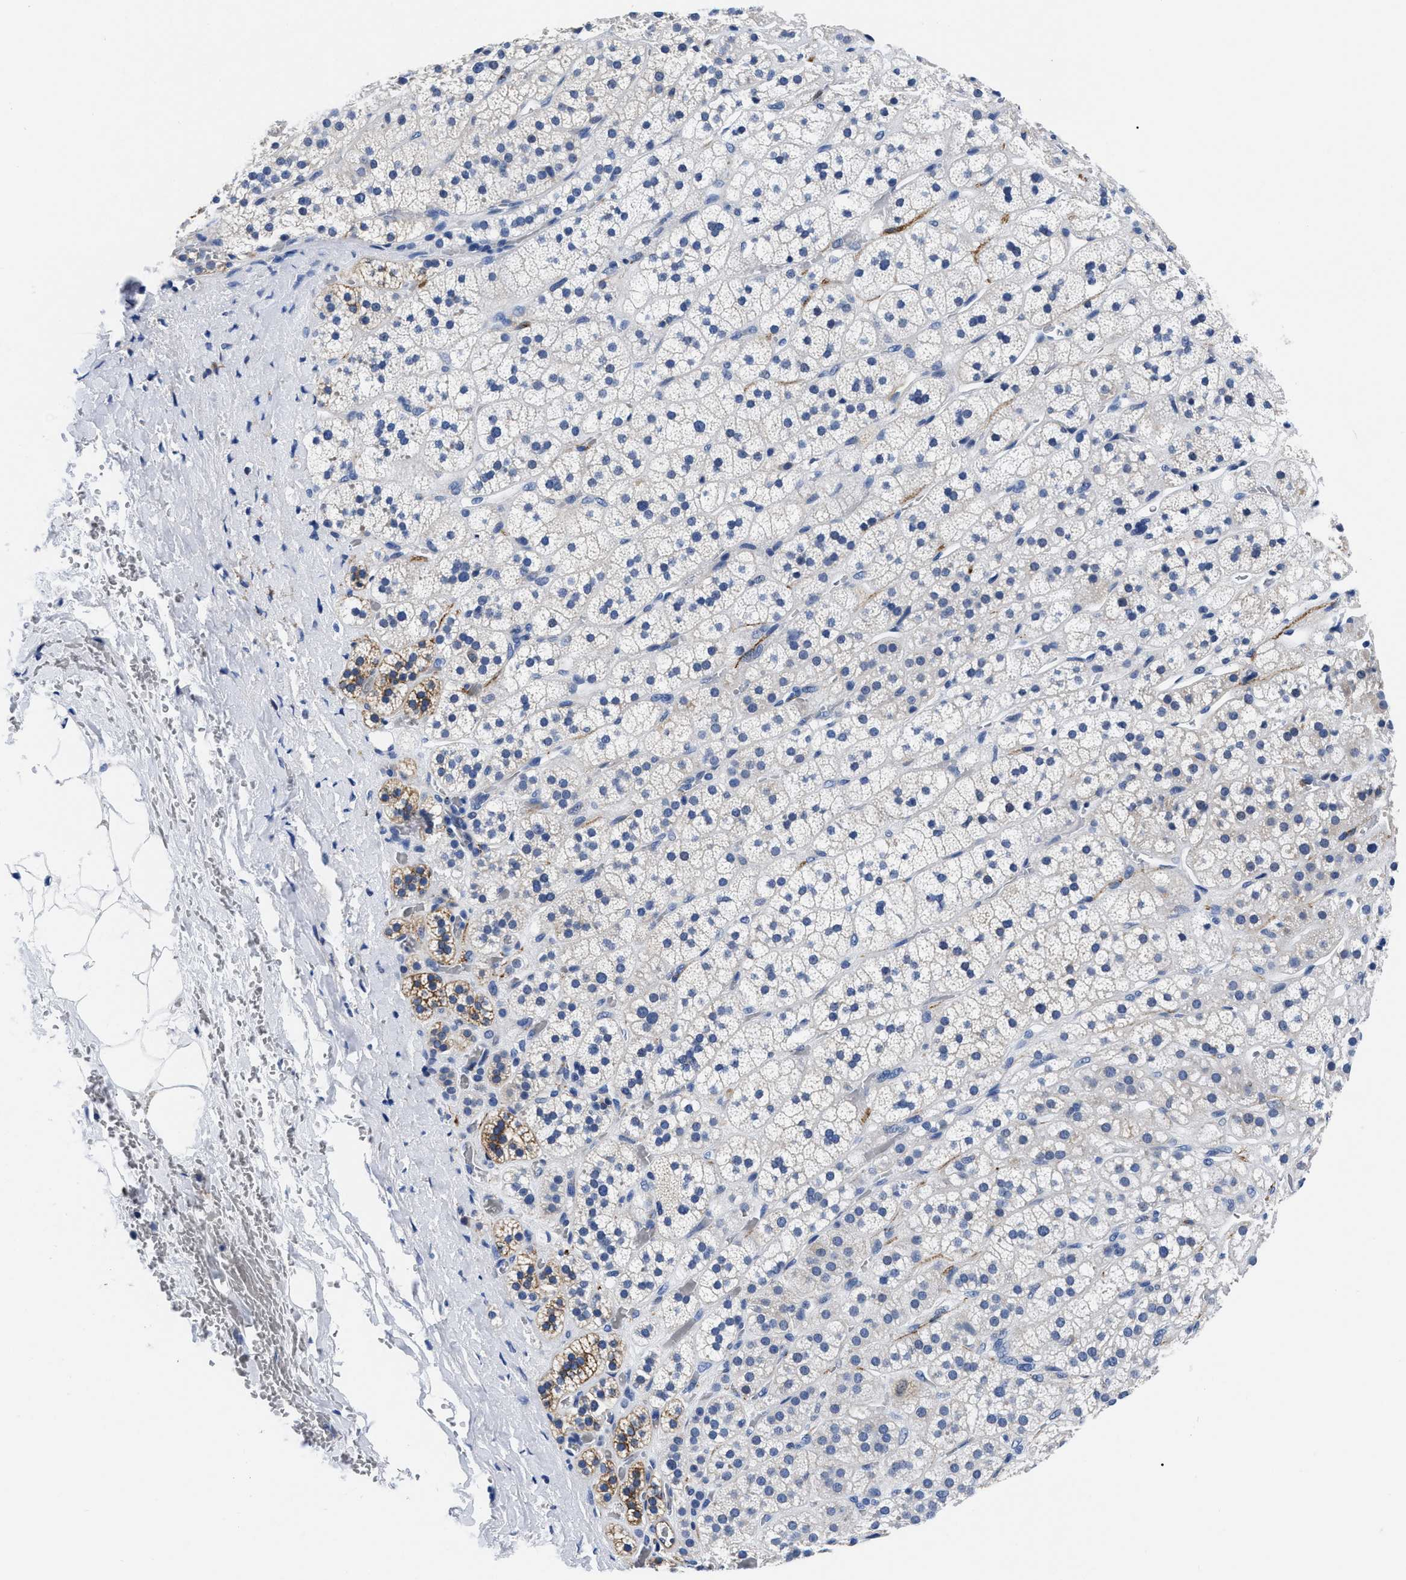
{"staining": {"intensity": "moderate", "quantity": "<25%", "location": "cytoplasmic/membranous"}, "tissue": "adrenal gland", "cell_type": "Glandular cells", "image_type": "normal", "snomed": [{"axis": "morphology", "description": "Normal tissue, NOS"}, {"axis": "topography", "description": "Adrenal gland"}], "caption": "Immunohistochemistry (DAB) staining of unremarkable adrenal gland reveals moderate cytoplasmic/membranous protein expression in approximately <25% of glandular cells.", "gene": "SLC35F1", "patient": {"sex": "male", "age": 56}}